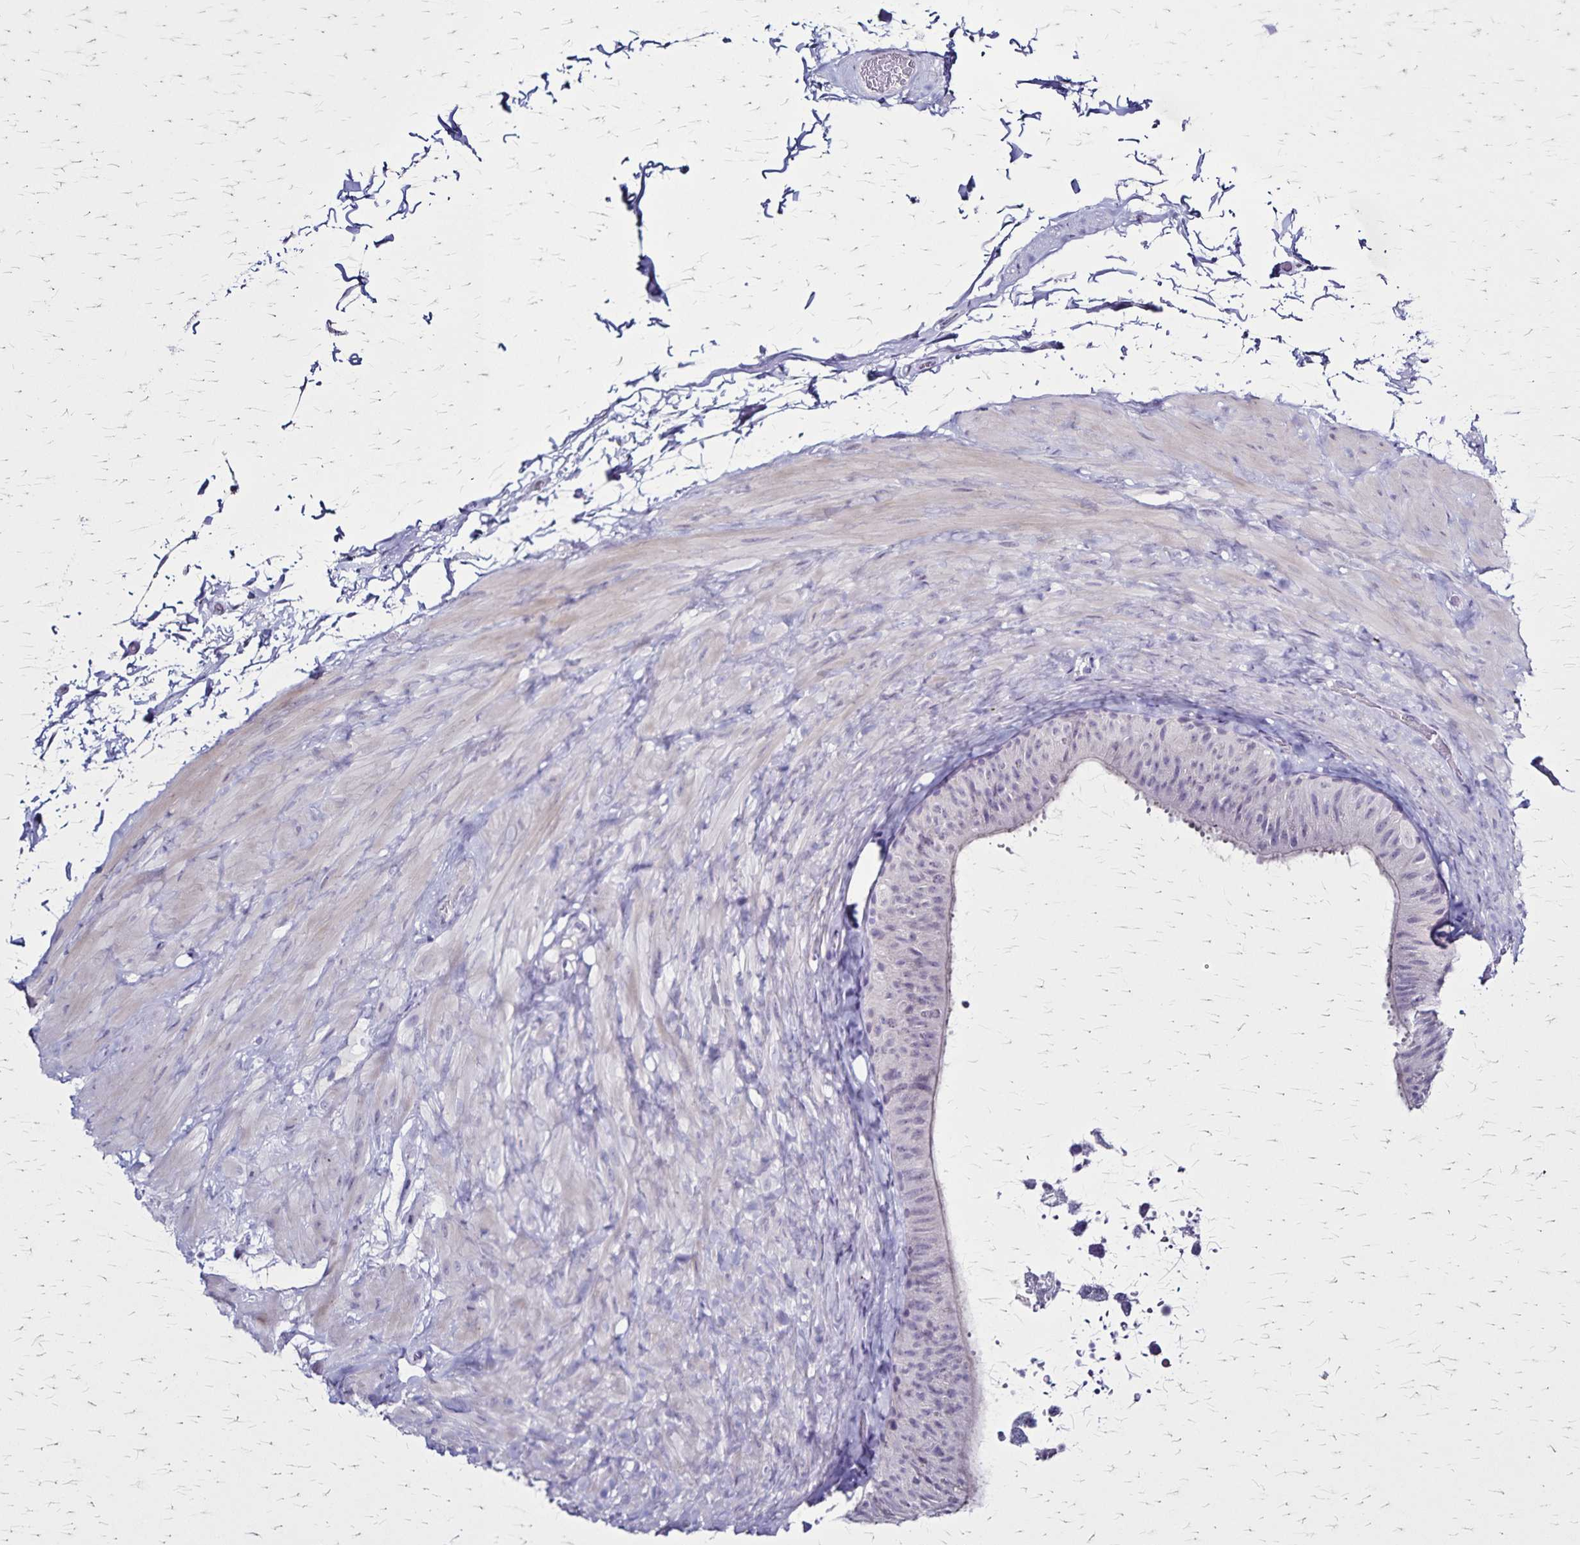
{"staining": {"intensity": "negative", "quantity": "none", "location": "none"}, "tissue": "epididymis", "cell_type": "Glandular cells", "image_type": "normal", "snomed": [{"axis": "morphology", "description": "Normal tissue, NOS"}, {"axis": "topography", "description": "Epididymis, spermatic cord, NOS"}, {"axis": "topography", "description": "Epididymis"}], "caption": "DAB immunohistochemical staining of unremarkable epididymis reveals no significant positivity in glandular cells. (Stains: DAB immunohistochemistry with hematoxylin counter stain, Microscopy: brightfield microscopy at high magnification).", "gene": "PLXNA4", "patient": {"sex": "male", "age": 31}}